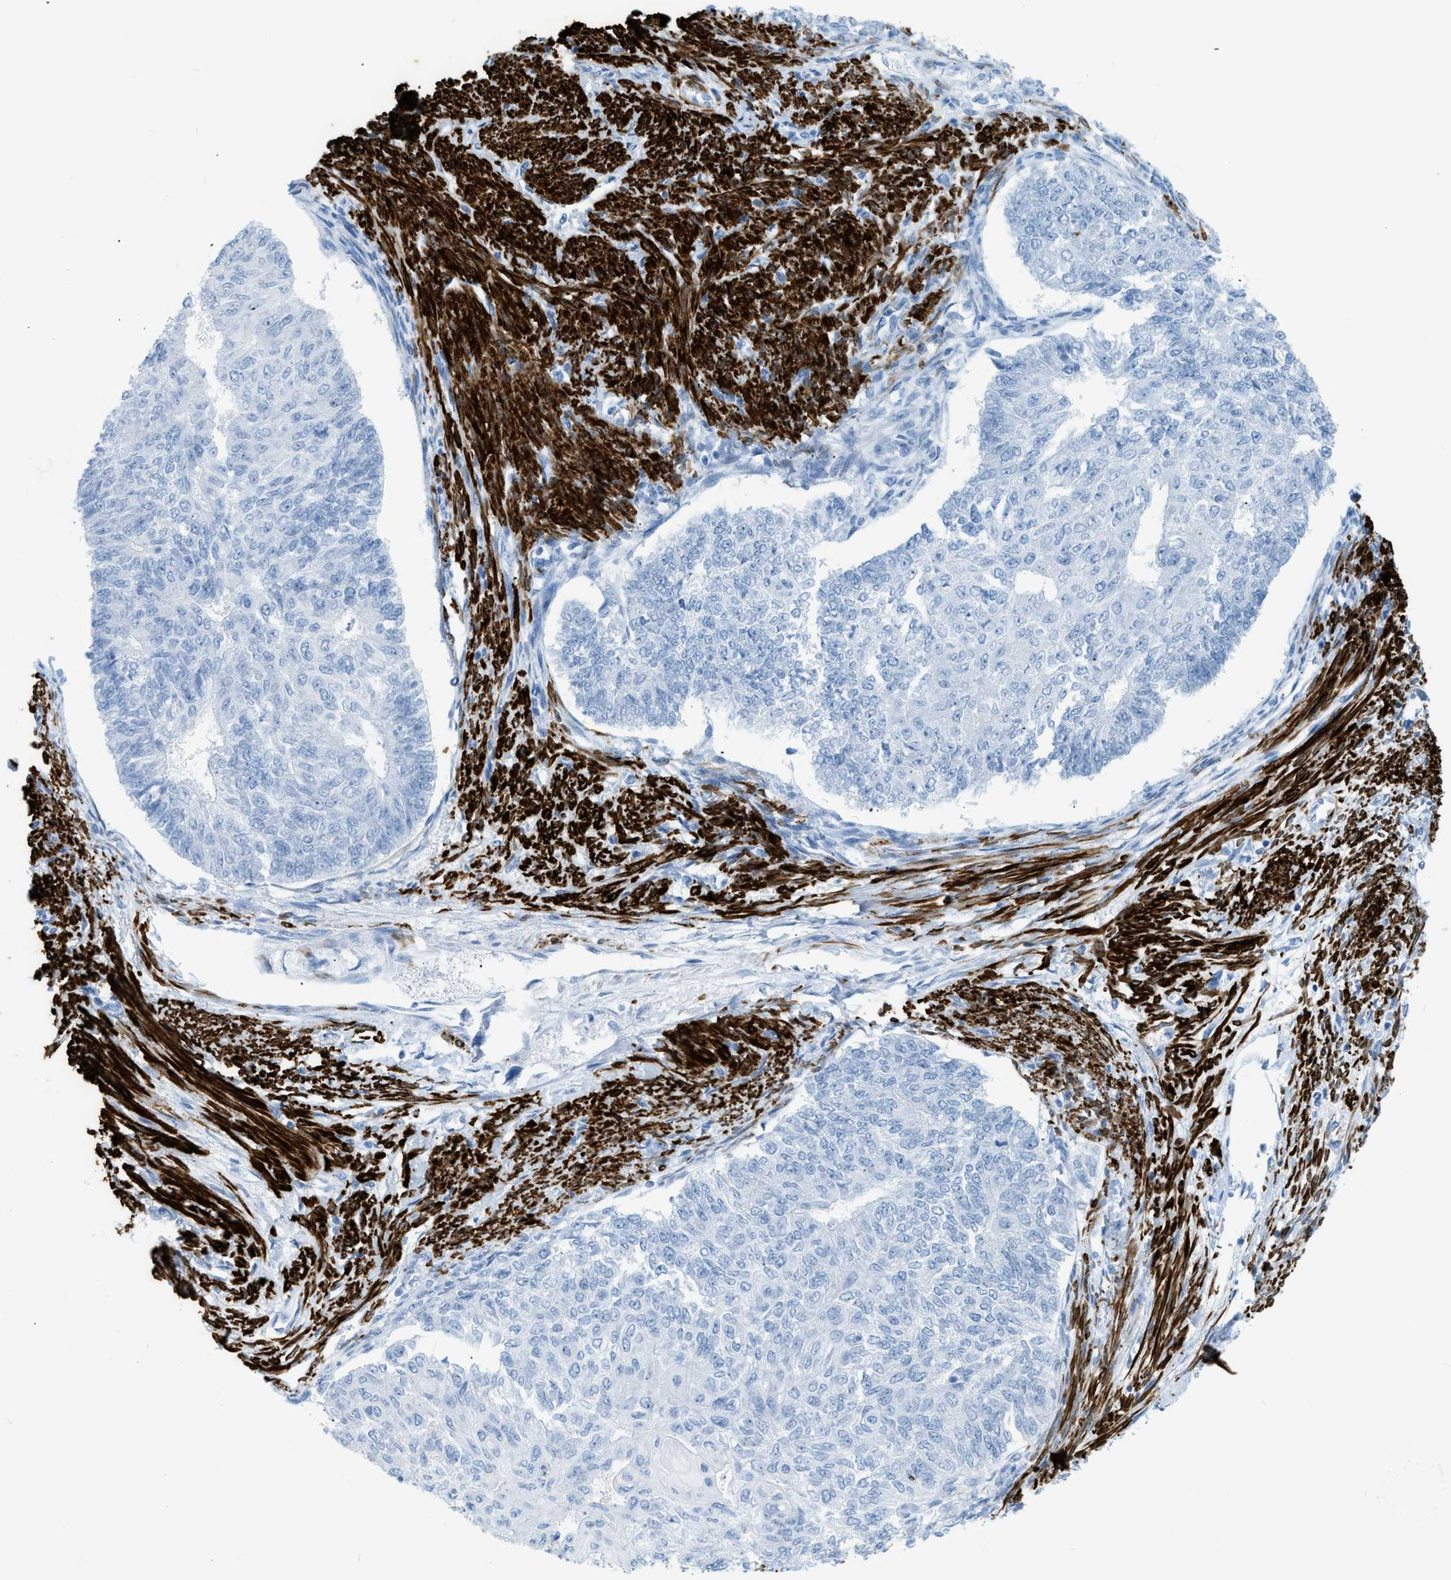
{"staining": {"intensity": "negative", "quantity": "none", "location": "none"}, "tissue": "endometrial cancer", "cell_type": "Tumor cells", "image_type": "cancer", "snomed": [{"axis": "morphology", "description": "Adenocarcinoma, NOS"}, {"axis": "topography", "description": "Endometrium"}], "caption": "Endometrial adenocarcinoma was stained to show a protein in brown. There is no significant expression in tumor cells. Nuclei are stained in blue.", "gene": "DES", "patient": {"sex": "female", "age": 32}}